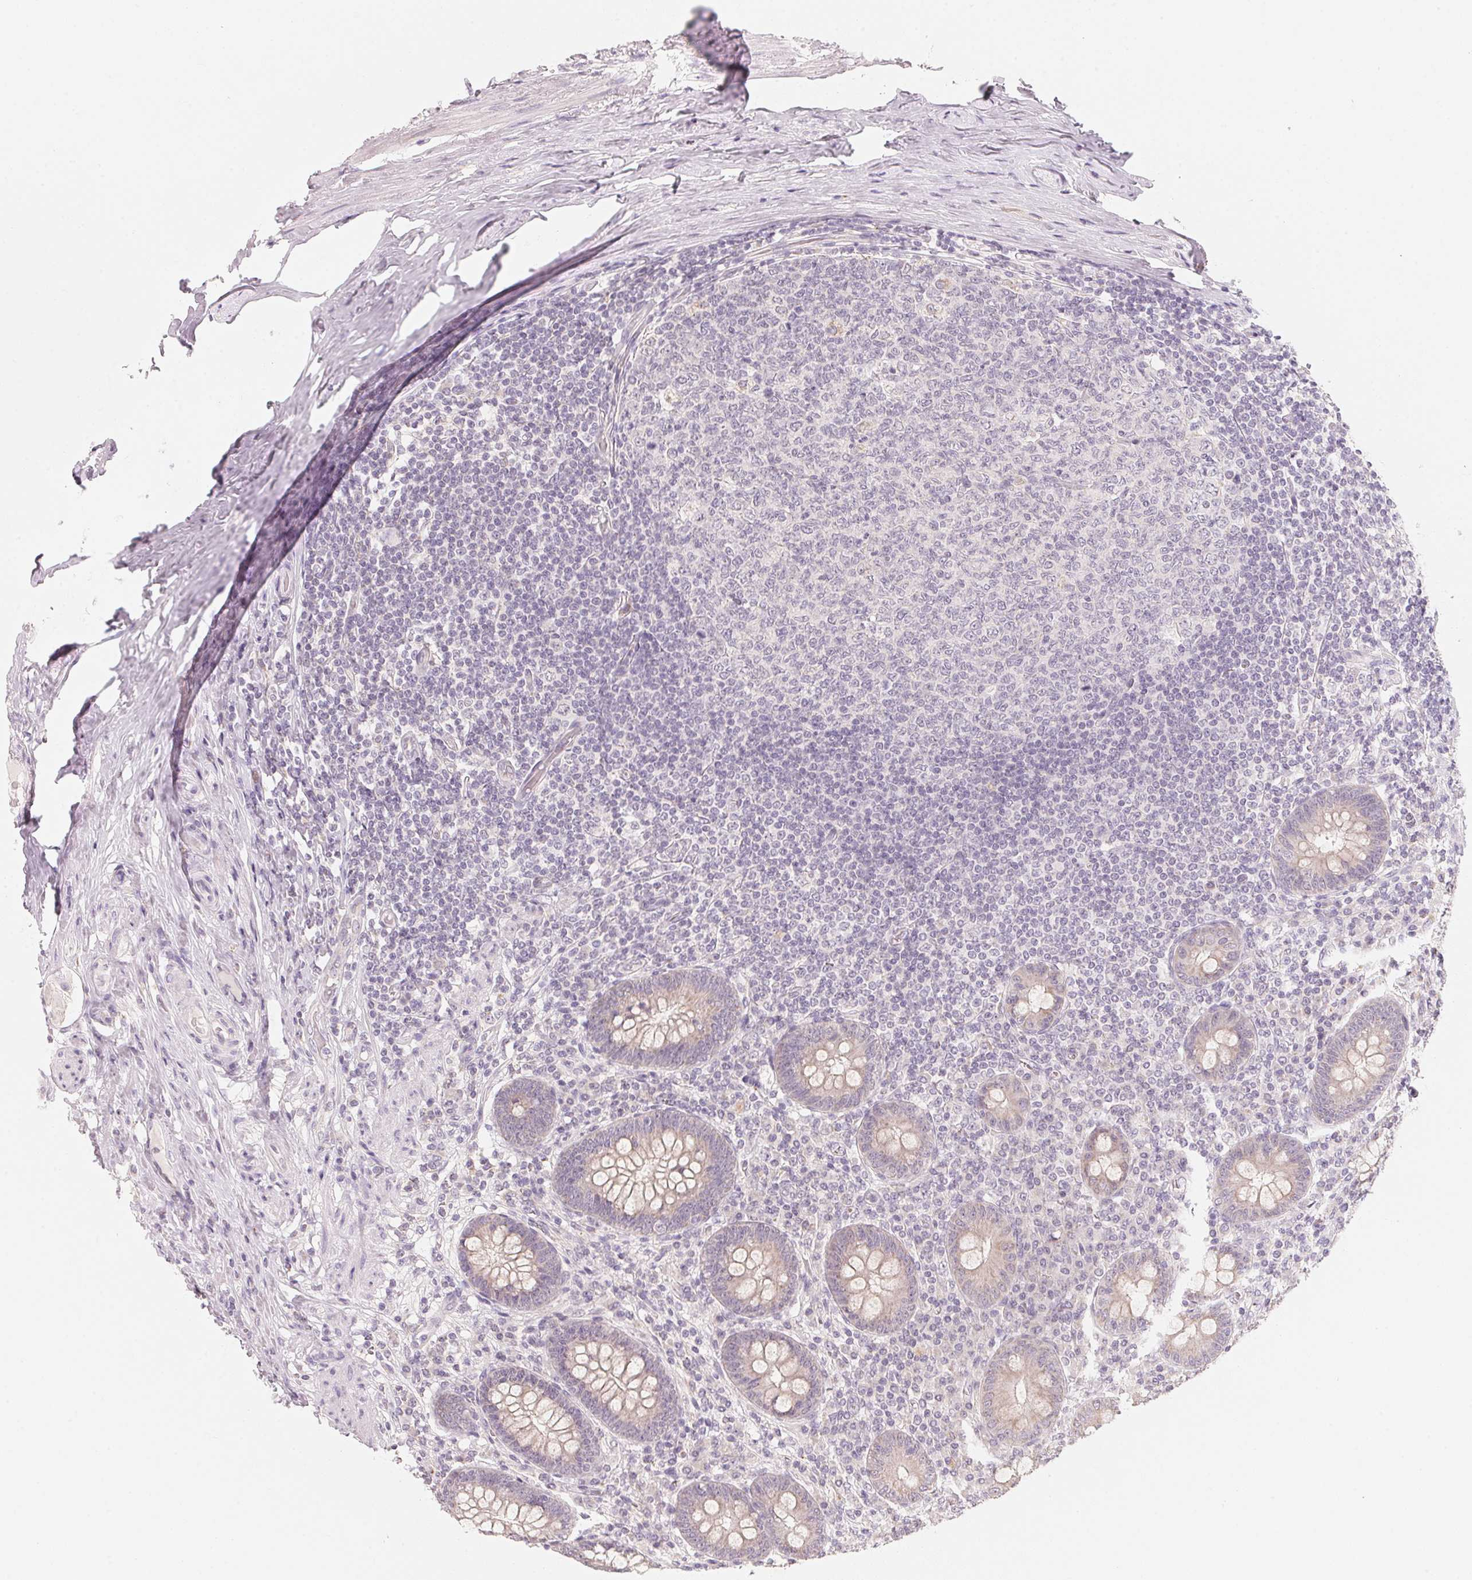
{"staining": {"intensity": "weak", "quantity": "25%-75%", "location": "cytoplasmic/membranous"}, "tissue": "appendix", "cell_type": "Glandular cells", "image_type": "normal", "snomed": [{"axis": "morphology", "description": "Normal tissue, NOS"}, {"axis": "topography", "description": "Appendix"}], "caption": "Protein staining of normal appendix reveals weak cytoplasmic/membranous expression in about 25%-75% of glandular cells. (DAB IHC, brown staining for protein, blue staining for nuclei).", "gene": "ANKRD31", "patient": {"sex": "male", "age": 71}}